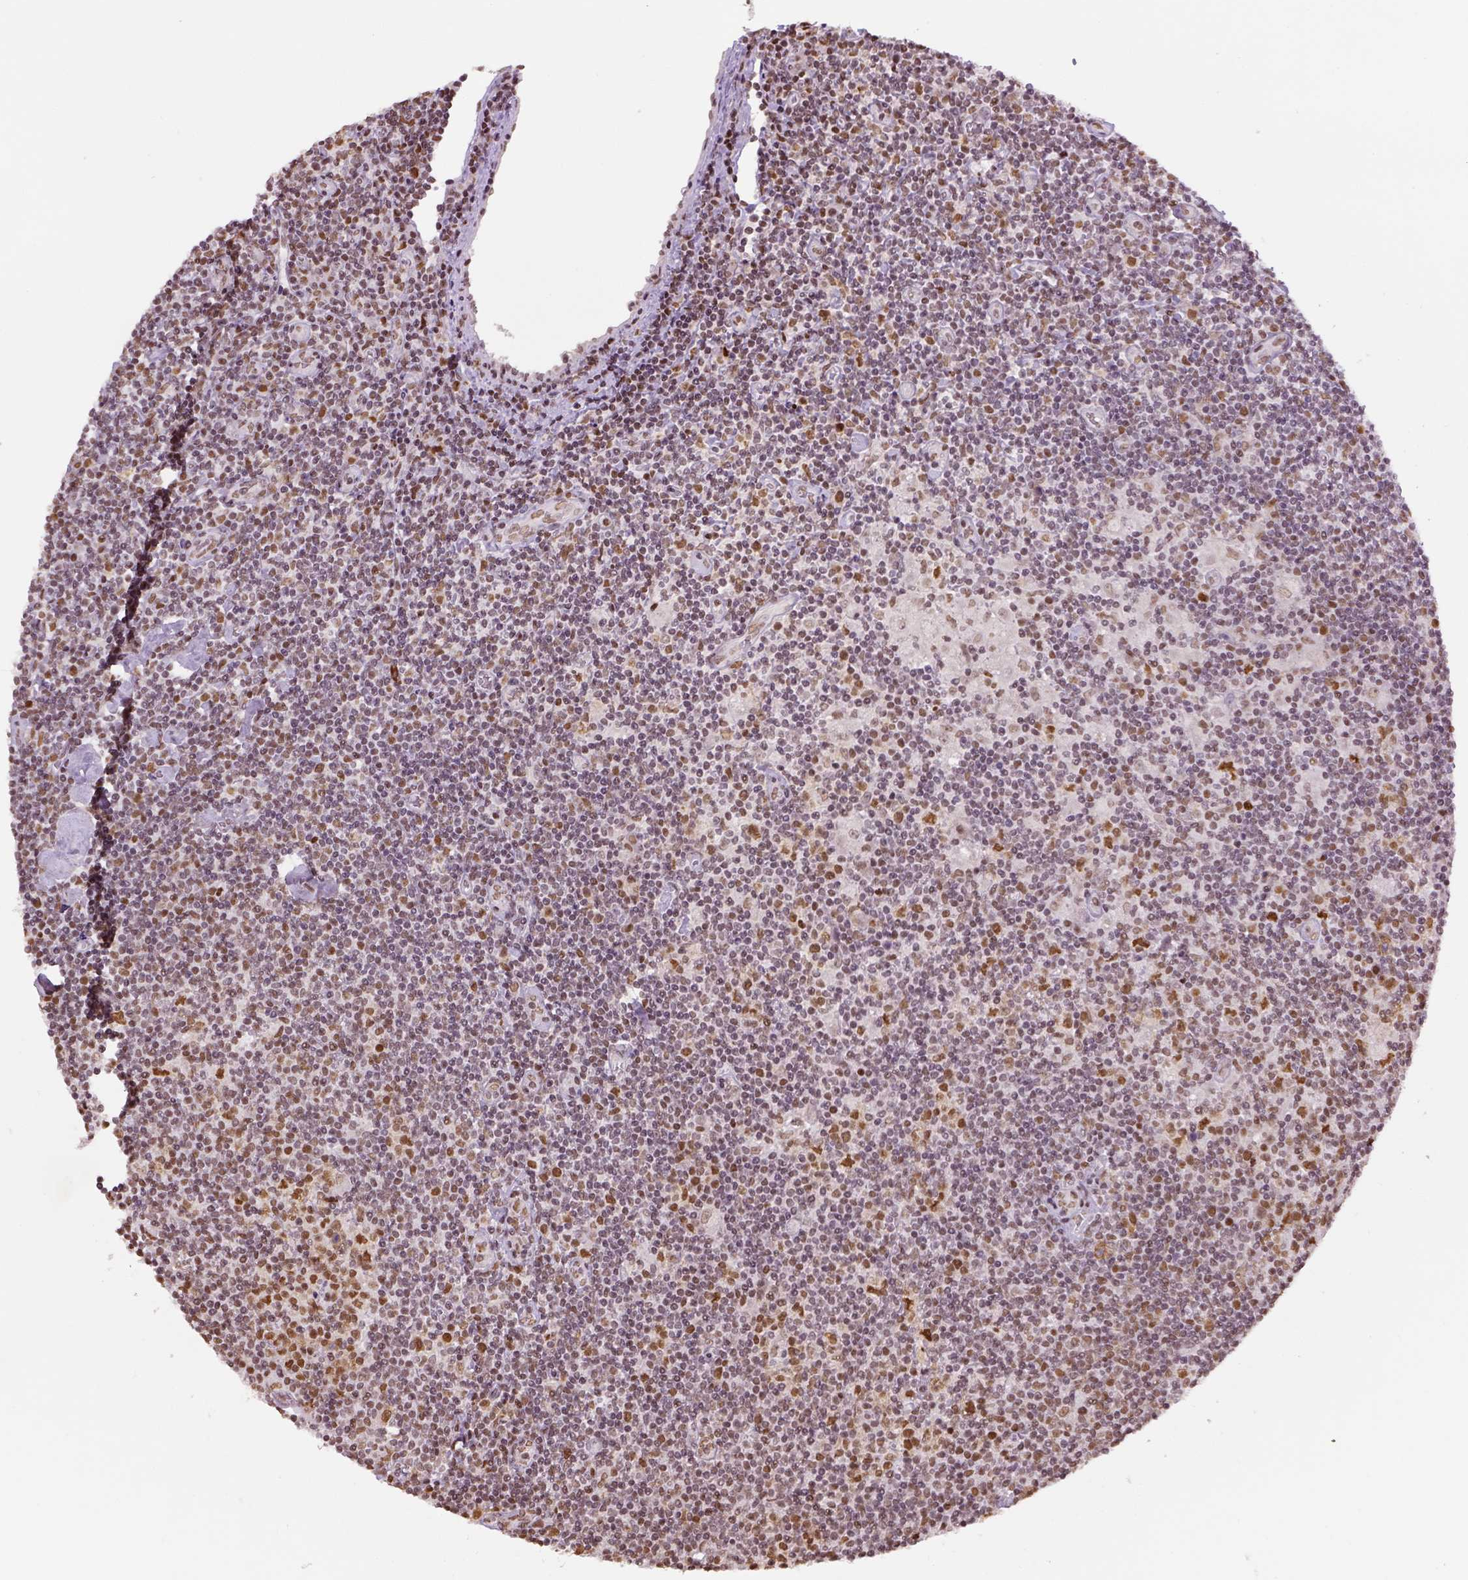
{"staining": {"intensity": "moderate", "quantity": ">75%", "location": "nuclear"}, "tissue": "lymphoma", "cell_type": "Tumor cells", "image_type": "cancer", "snomed": [{"axis": "morphology", "description": "Hodgkin's disease, NOS"}, {"axis": "topography", "description": "Lymph node"}], "caption": "The image exhibits staining of lymphoma, revealing moderate nuclear protein positivity (brown color) within tumor cells. Using DAB (brown) and hematoxylin (blue) stains, captured at high magnification using brightfield microscopy.", "gene": "FANCE", "patient": {"sex": "male", "age": 40}}